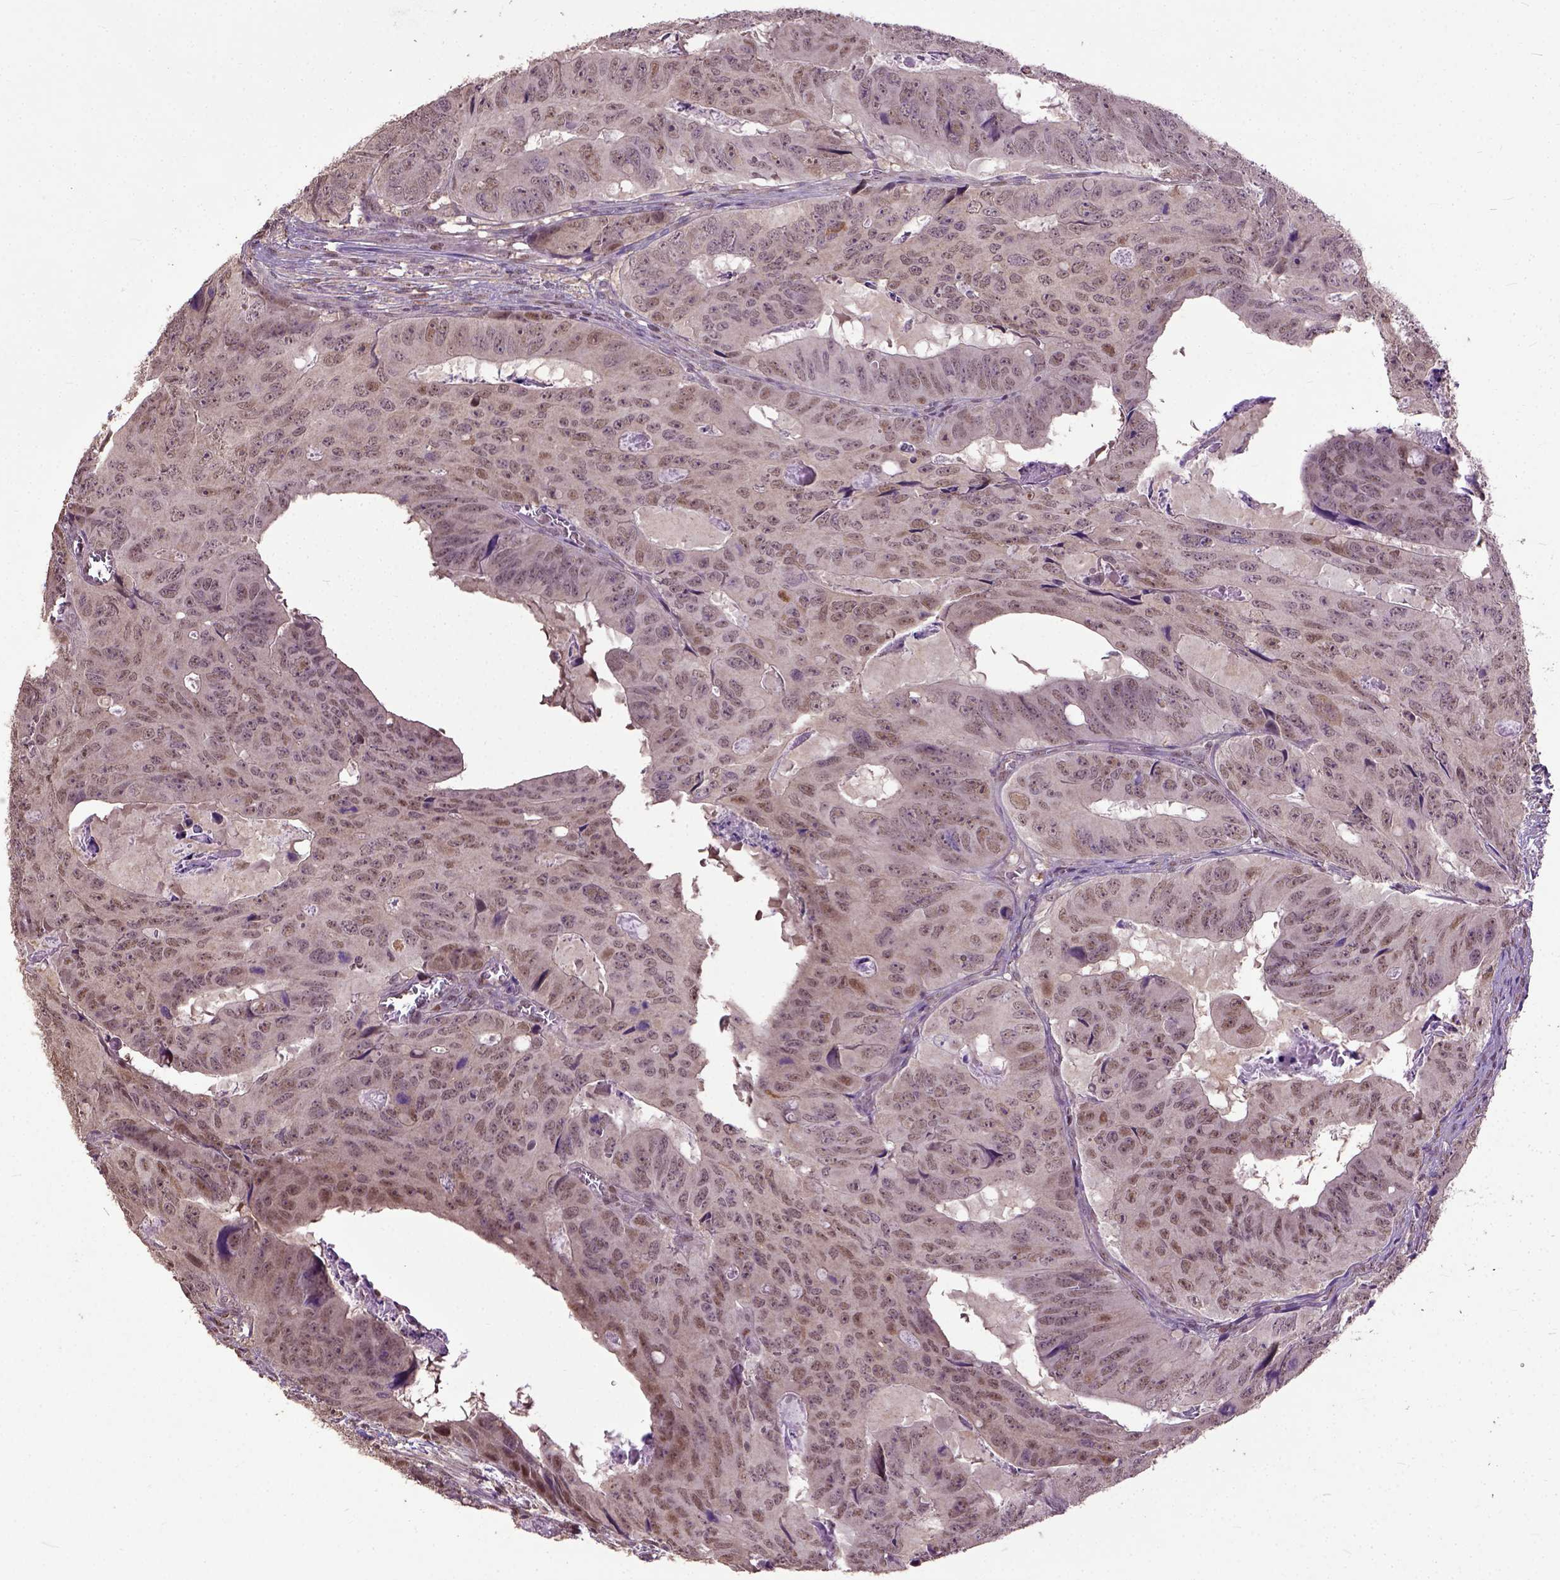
{"staining": {"intensity": "moderate", "quantity": "25%-75%", "location": "nuclear"}, "tissue": "colorectal cancer", "cell_type": "Tumor cells", "image_type": "cancer", "snomed": [{"axis": "morphology", "description": "Adenocarcinoma, NOS"}, {"axis": "topography", "description": "Colon"}], "caption": "The image reveals immunohistochemical staining of adenocarcinoma (colorectal). There is moderate nuclear staining is present in about 25%-75% of tumor cells.", "gene": "UBA3", "patient": {"sex": "male", "age": 79}}